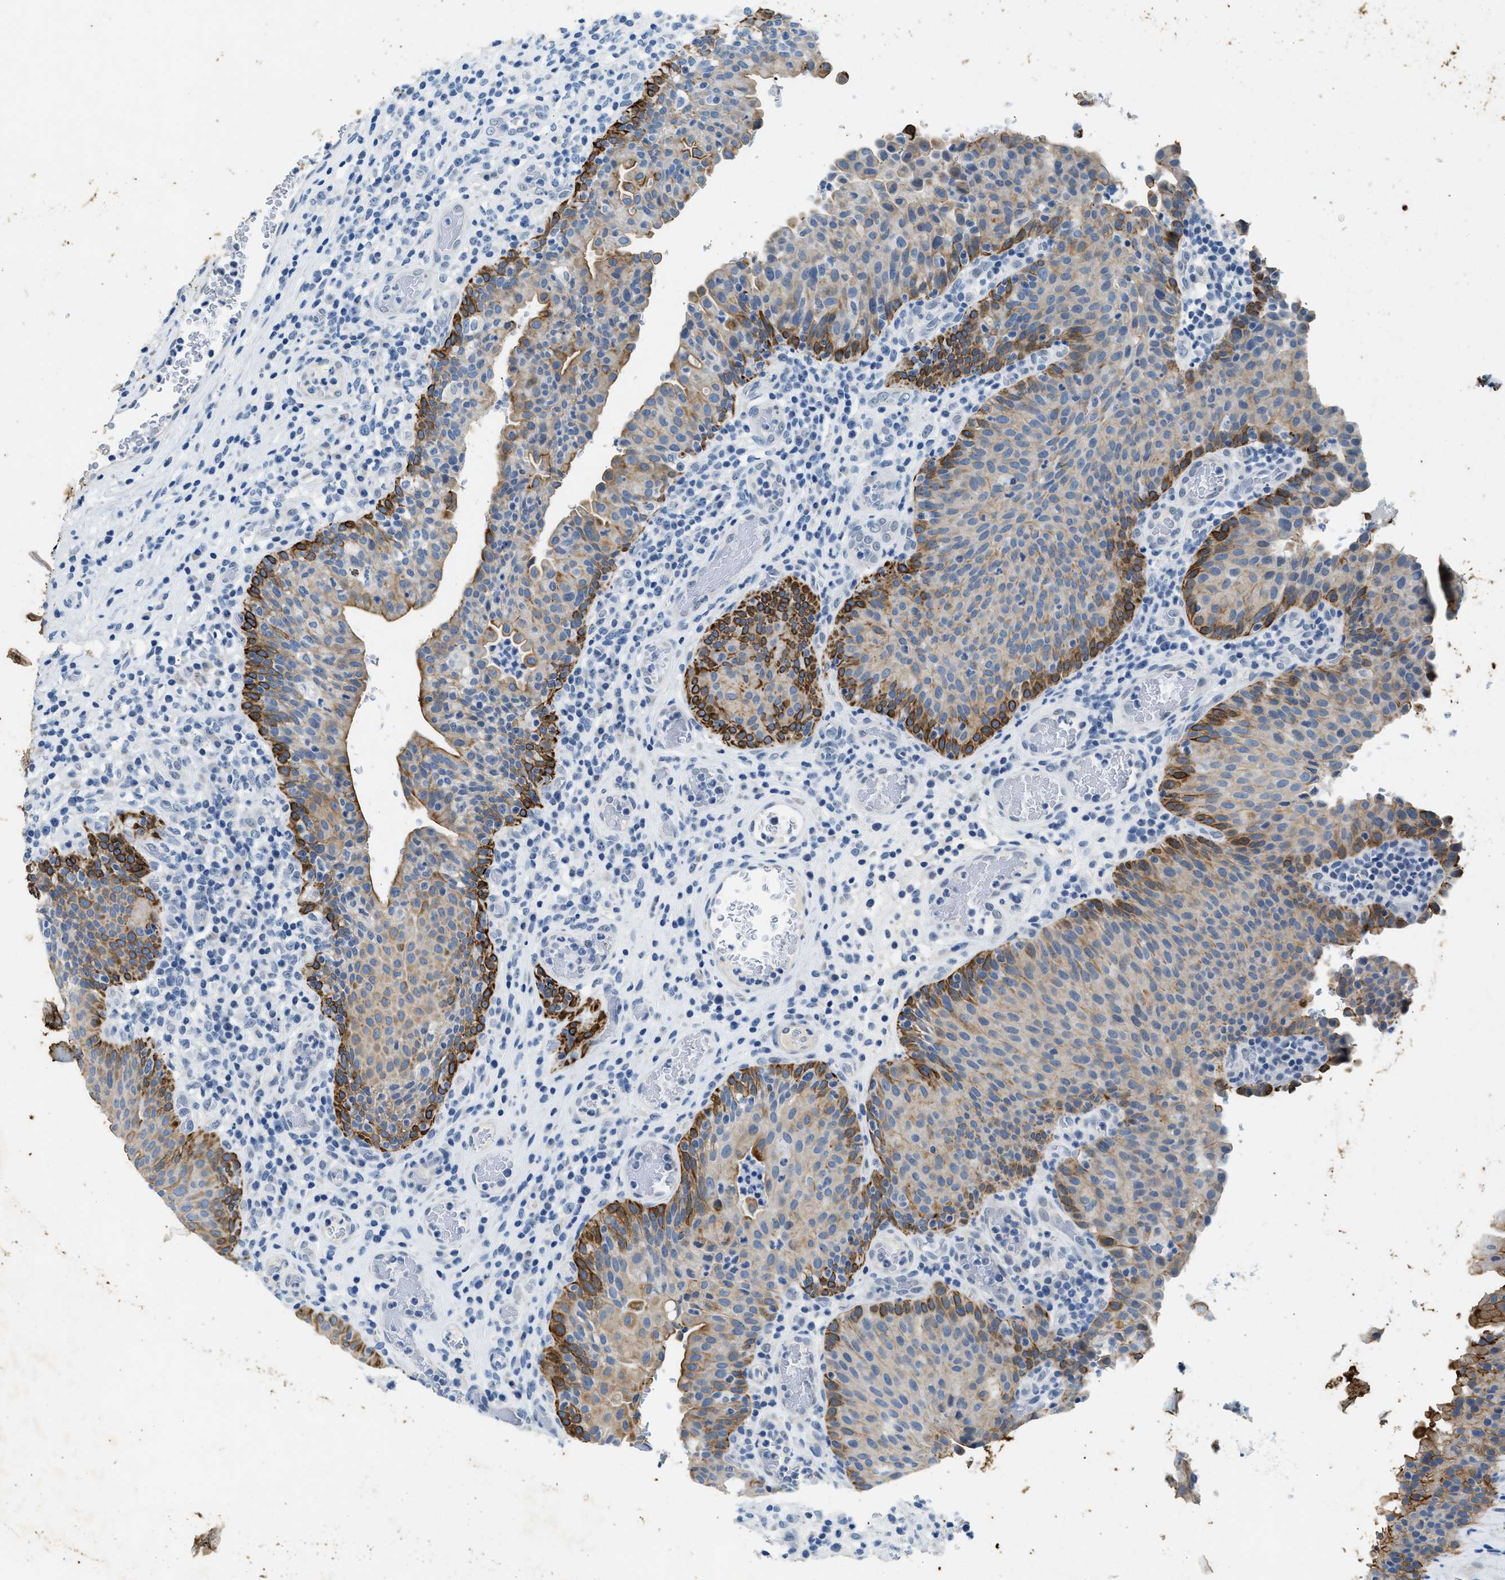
{"staining": {"intensity": "strong", "quantity": "<25%", "location": "cytoplasmic/membranous"}, "tissue": "urothelial cancer", "cell_type": "Tumor cells", "image_type": "cancer", "snomed": [{"axis": "morphology", "description": "Urothelial carcinoma, Low grade"}, {"axis": "topography", "description": "Urinary bladder"}], "caption": "IHC staining of low-grade urothelial carcinoma, which exhibits medium levels of strong cytoplasmic/membranous expression in about <25% of tumor cells indicating strong cytoplasmic/membranous protein positivity. The staining was performed using DAB (3,3'-diaminobenzidine) (brown) for protein detection and nuclei were counterstained in hematoxylin (blue).", "gene": "CFAP20", "patient": {"sex": "female", "age": 75}}